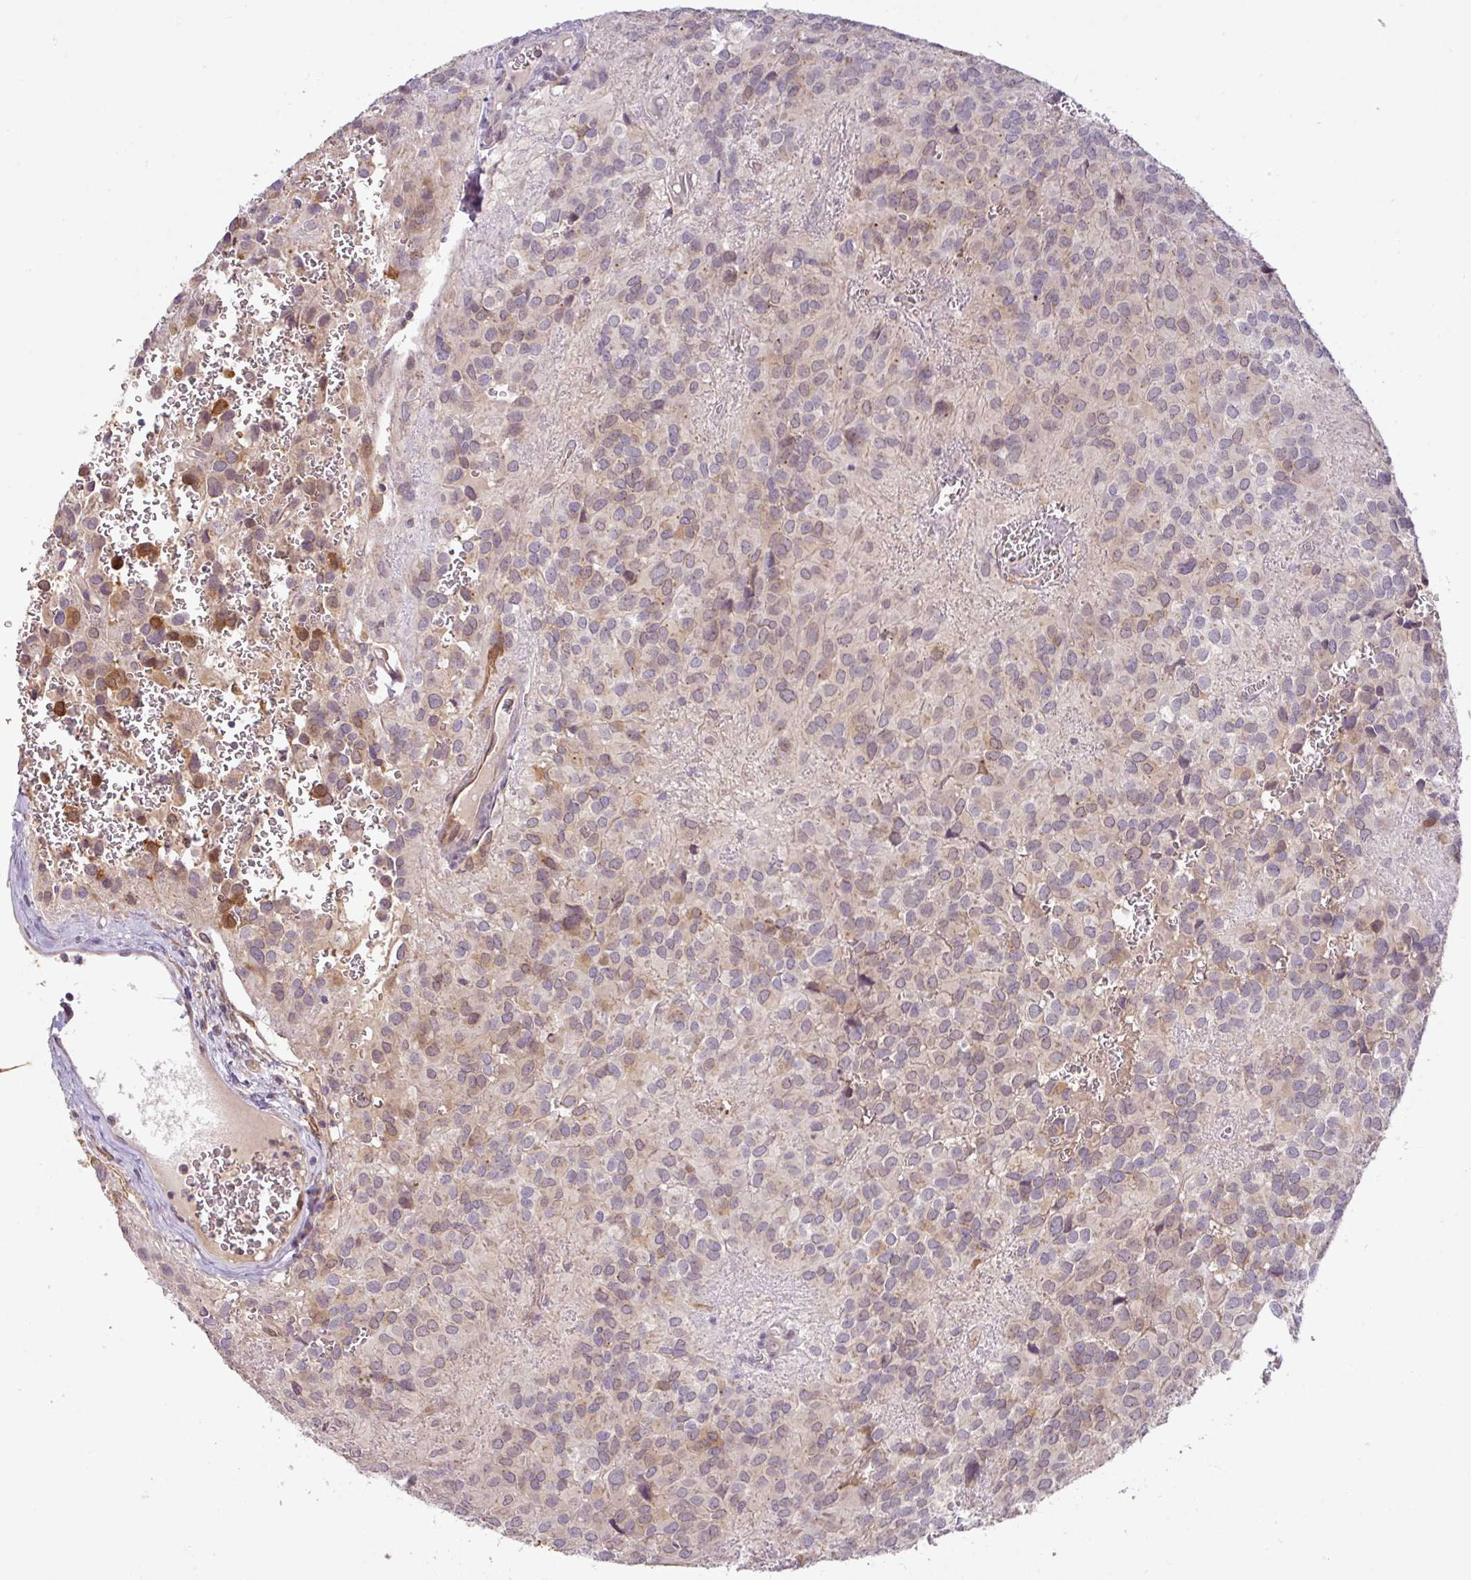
{"staining": {"intensity": "weak", "quantity": "<25%", "location": "cytoplasmic/membranous"}, "tissue": "glioma", "cell_type": "Tumor cells", "image_type": "cancer", "snomed": [{"axis": "morphology", "description": "Glioma, malignant, Low grade"}, {"axis": "topography", "description": "Brain"}], "caption": "High power microscopy histopathology image of an immunohistochemistry (IHC) histopathology image of glioma, revealing no significant expression in tumor cells. Brightfield microscopy of immunohistochemistry stained with DAB (3,3'-diaminobenzidine) (brown) and hematoxylin (blue), captured at high magnification.", "gene": "GCNT7", "patient": {"sex": "male", "age": 56}}